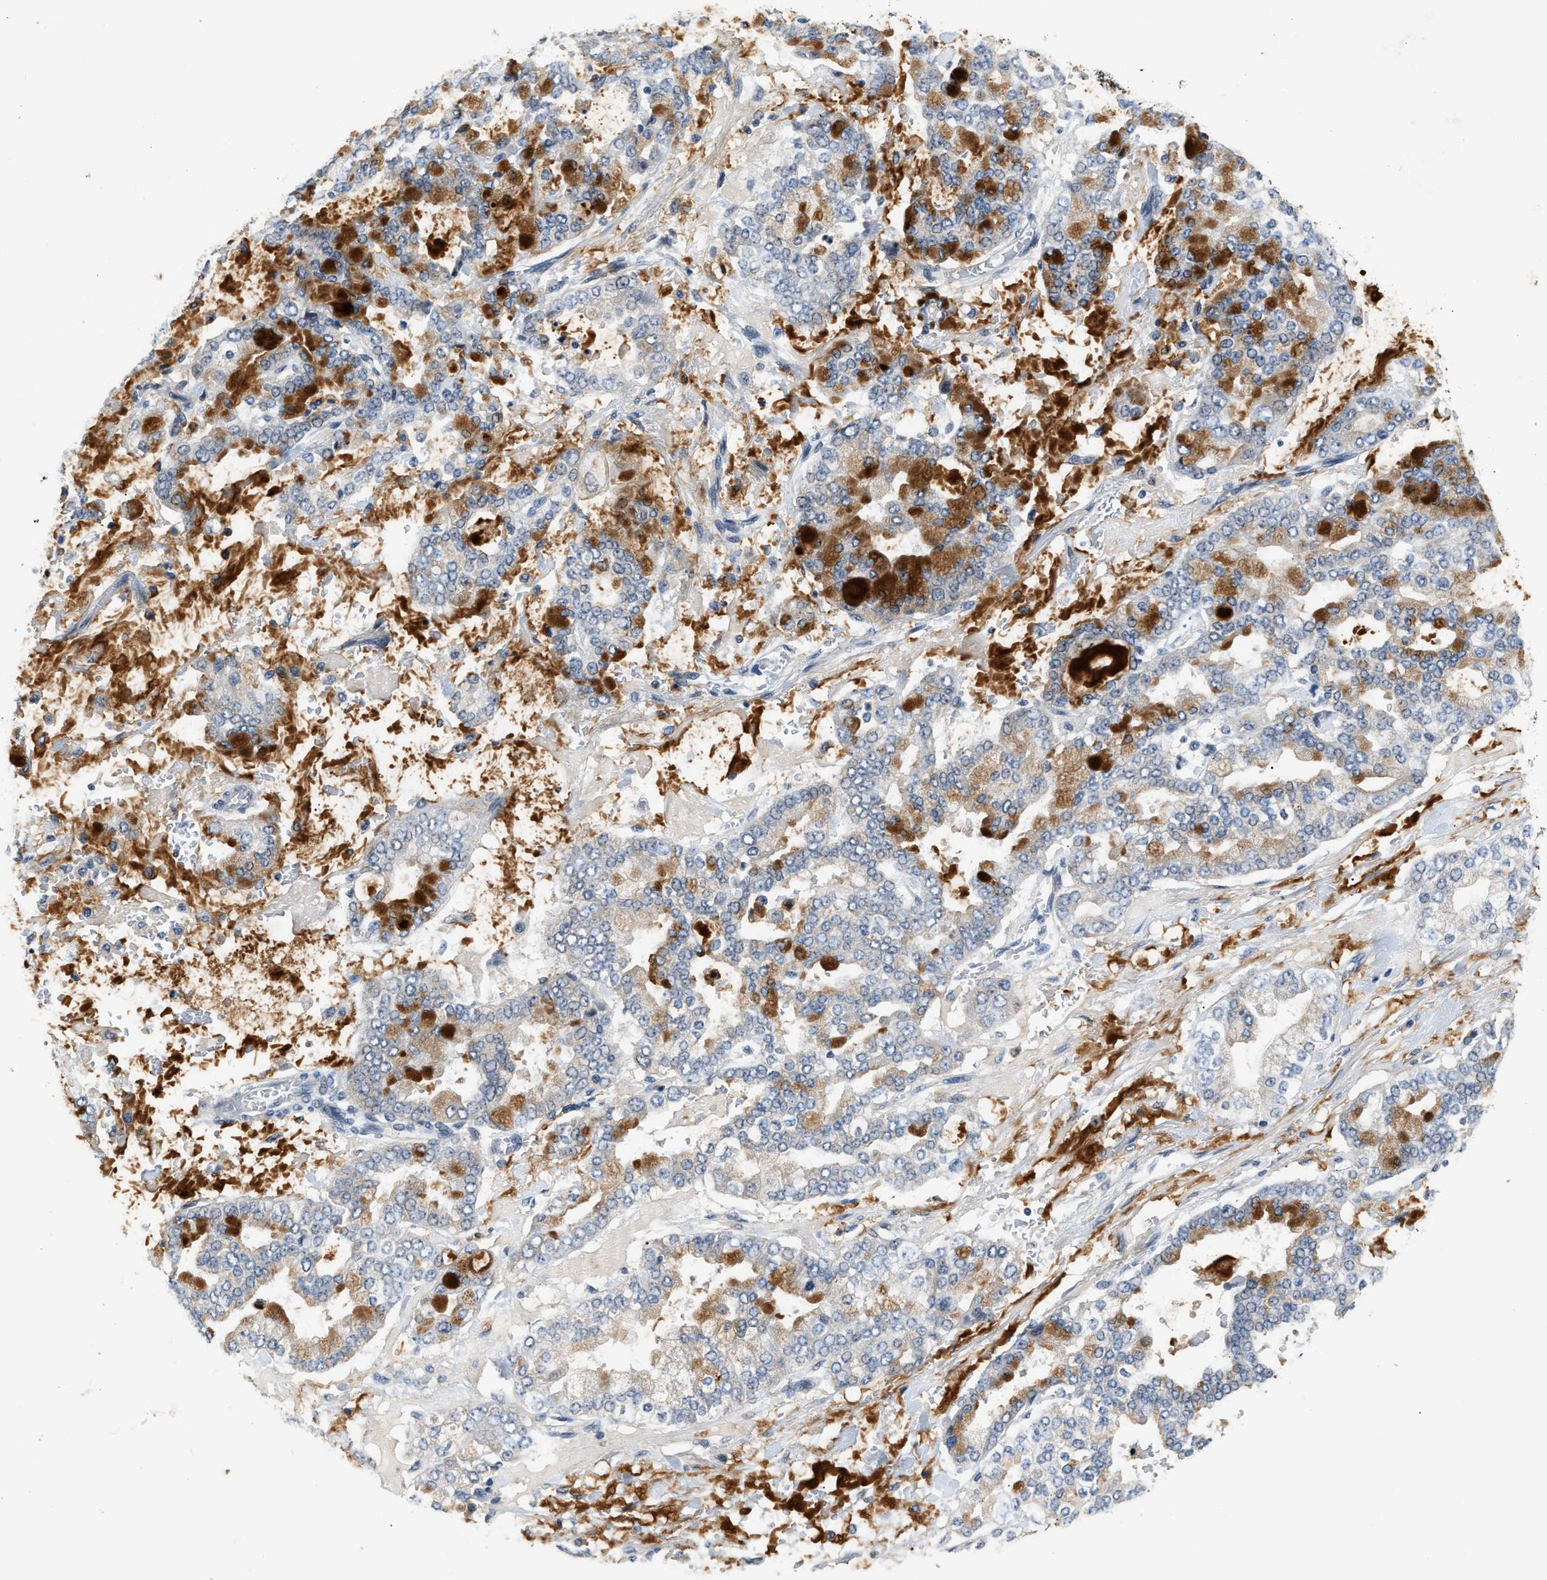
{"staining": {"intensity": "moderate", "quantity": "25%-75%", "location": "cytoplasmic/membranous"}, "tissue": "stomach cancer", "cell_type": "Tumor cells", "image_type": "cancer", "snomed": [{"axis": "morphology", "description": "Normal tissue, NOS"}, {"axis": "morphology", "description": "Adenocarcinoma, NOS"}, {"axis": "topography", "description": "Stomach, upper"}, {"axis": "topography", "description": "Stomach"}], "caption": "Approximately 25%-75% of tumor cells in human stomach adenocarcinoma reveal moderate cytoplasmic/membranous protein positivity as visualized by brown immunohistochemical staining.", "gene": "PPM1H", "patient": {"sex": "male", "age": 76}}